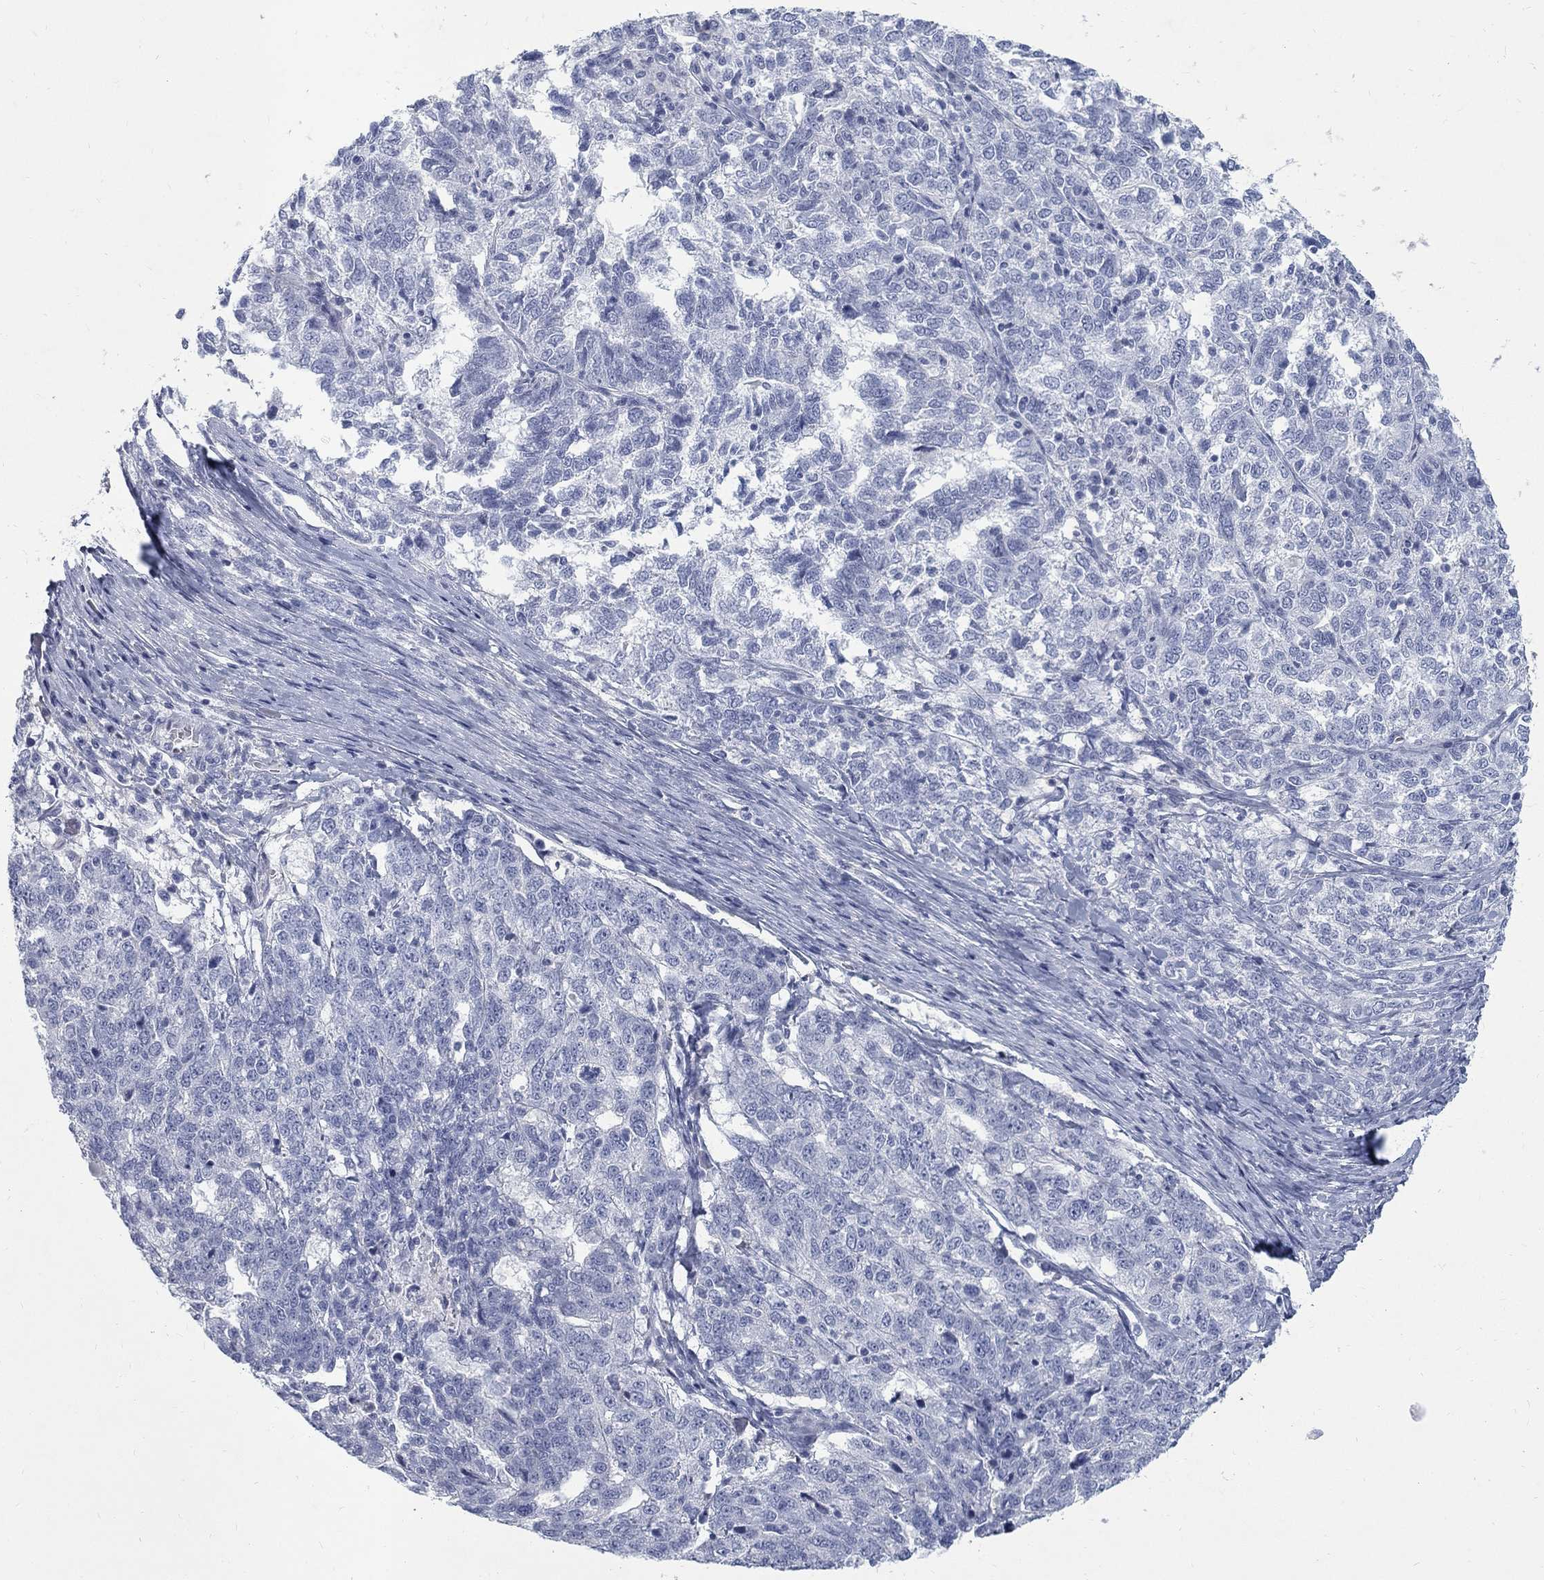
{"staining": {"intensity": "negative", "quantity": "none", "location": "none"}, "tissue": "ovarian cancer", "cell_type": "Tumor cells", "image_type": "cancer", "snomed": [{"axis": "morphology", "description": "Cystadenocarcinoma, serous, NOS"}, {"axis": "topography", "description": "Ovary"}], "caption": "This is an immunohistochemistry (IHC) image of human ovarian cancer. There is no positivity in tumor cells.", "gene": "RFTN2", "patient": {"sex": "female", "age": 71}}